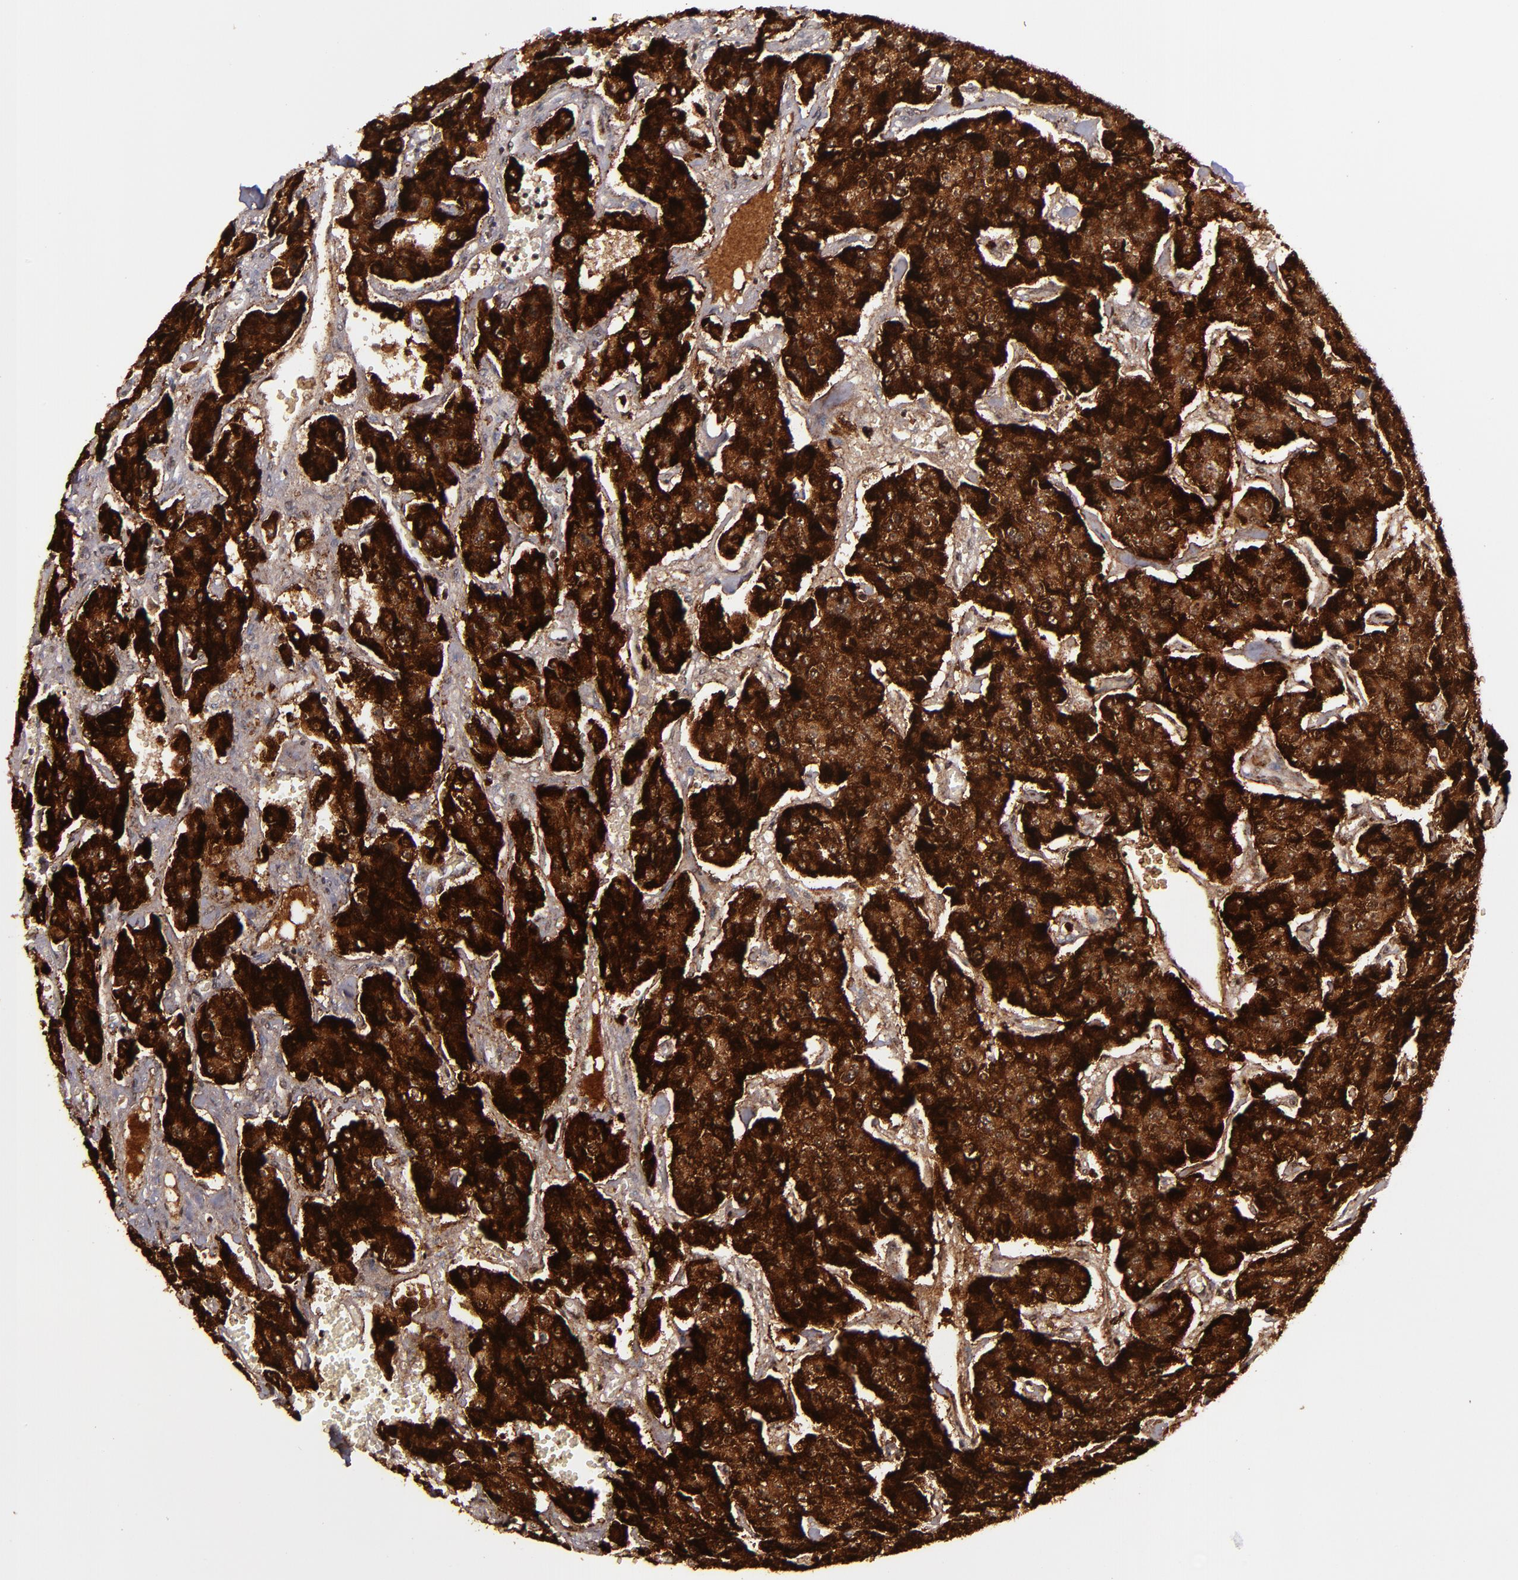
{"staining": {"intensity": "strong", "quantity": ">75%", "location": "cytoplasmic/membranous"}, "tissue": "carcinoid", "cell_type": "Tumor cells", "image_type": "cancer", "snomed": [{"axis": "morphology", "description": "Carcinoid, malignant, NOS"}, {"axis": "topography", "description": "Small intestine"}], "caption": "Carcinoid (malignant) was stained to show a protein in brown. There is high levels of strong cytoplasmic/membranous staining in about >75% of tumor cells.", "gene": "RIOK3", "patient": {"sex": "male", "age": 52}}